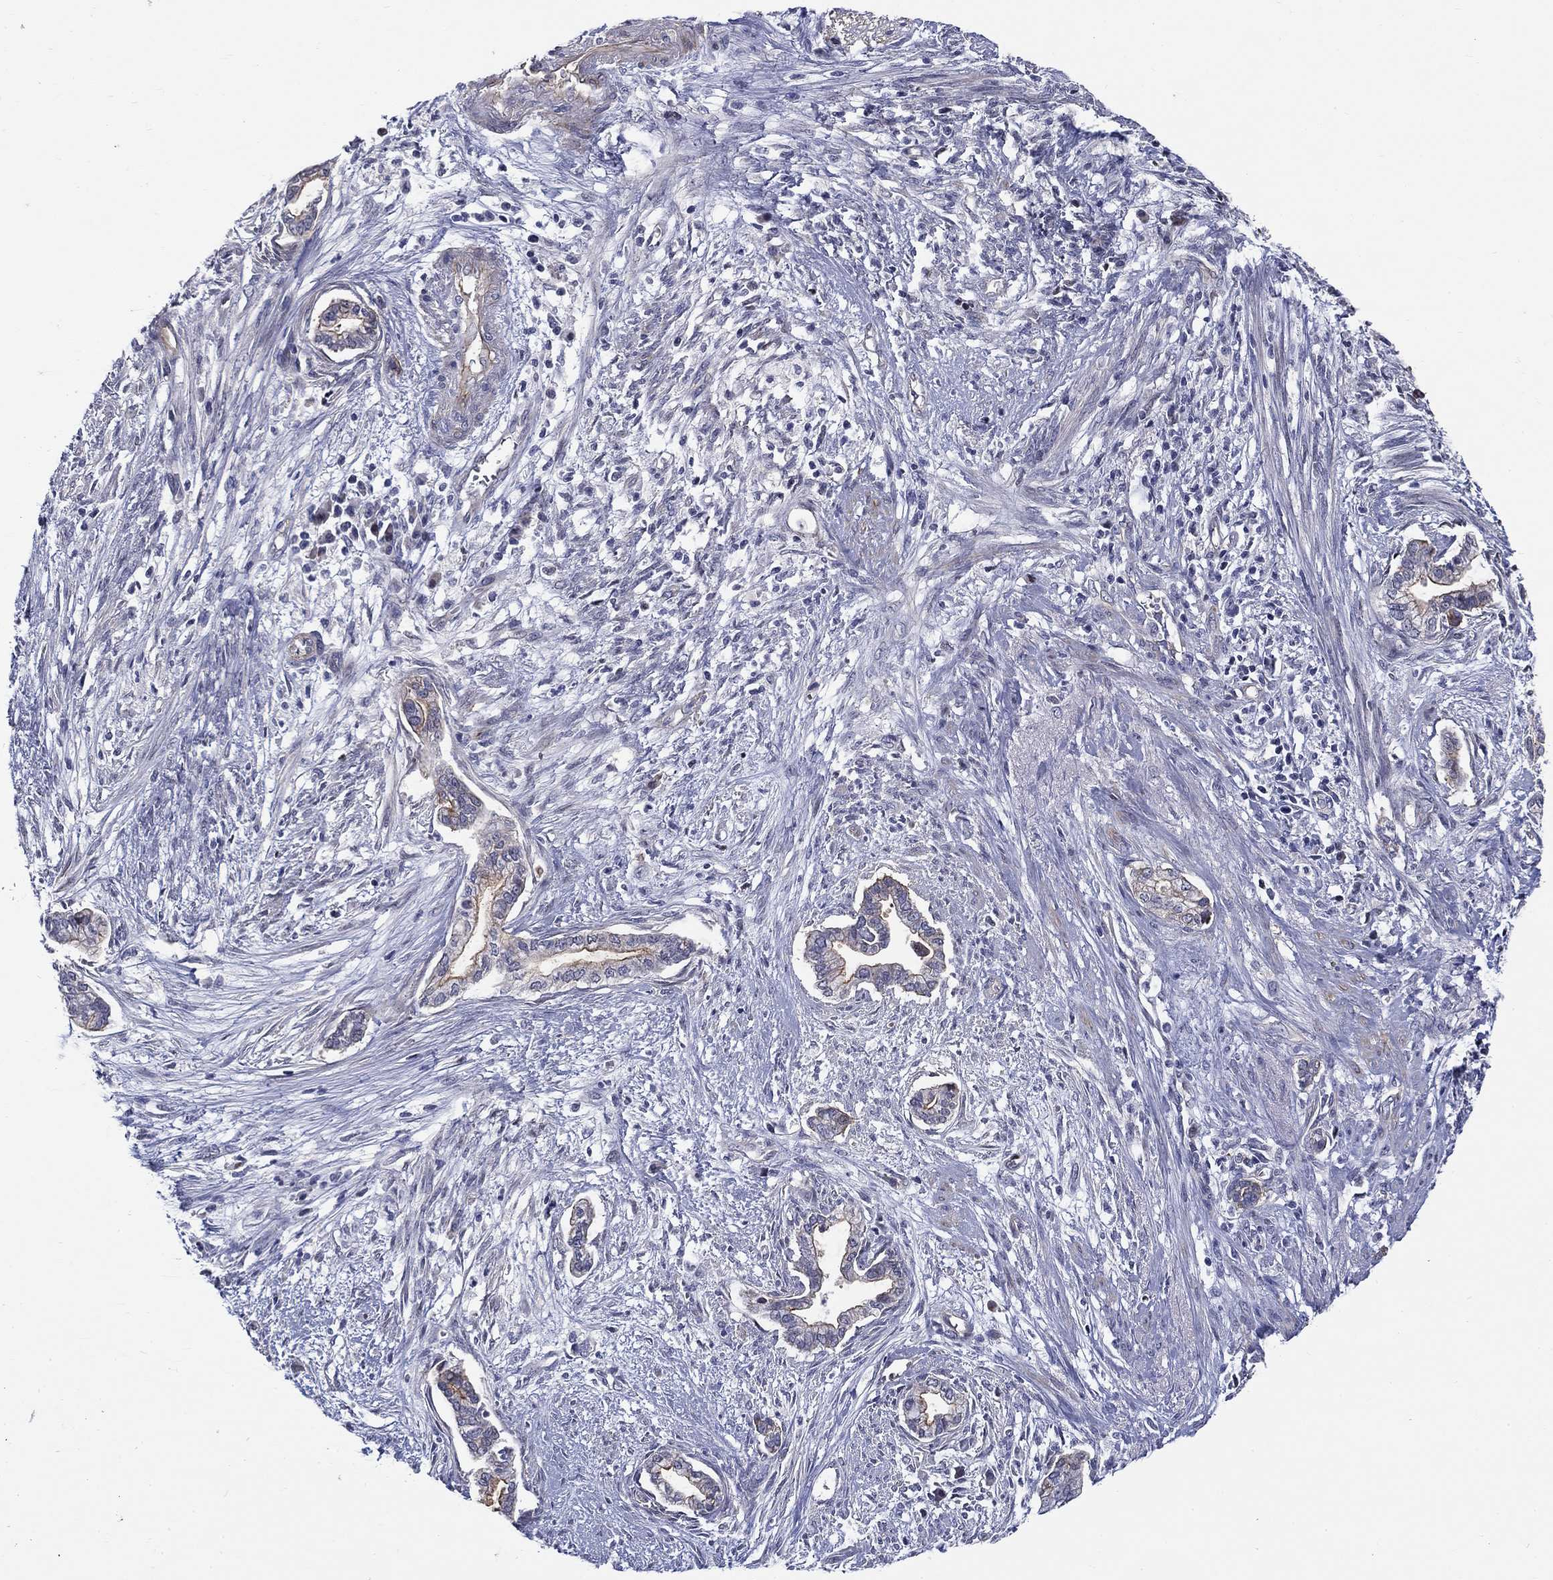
{"staining": {"intensity": "strong", "quantity": "<25%", "location": "cytoplasmic/membranous"}, "tissue": "cervical cancer", "cell_type": "Tumor cells", "image_type": "cancer", "snomed": [{"axis": "morphology", "description": "Adenocarcinoma, NOS"}, {"axis": "topography", "description": "Cervix"}], "caption": "A brown stain highlights strong cytoplasmic/membranous positivity of a protein in human cervical cancer tumor cells.", "gene": "SLC1A1", "patient": {"sex": "female", "age": 62}}